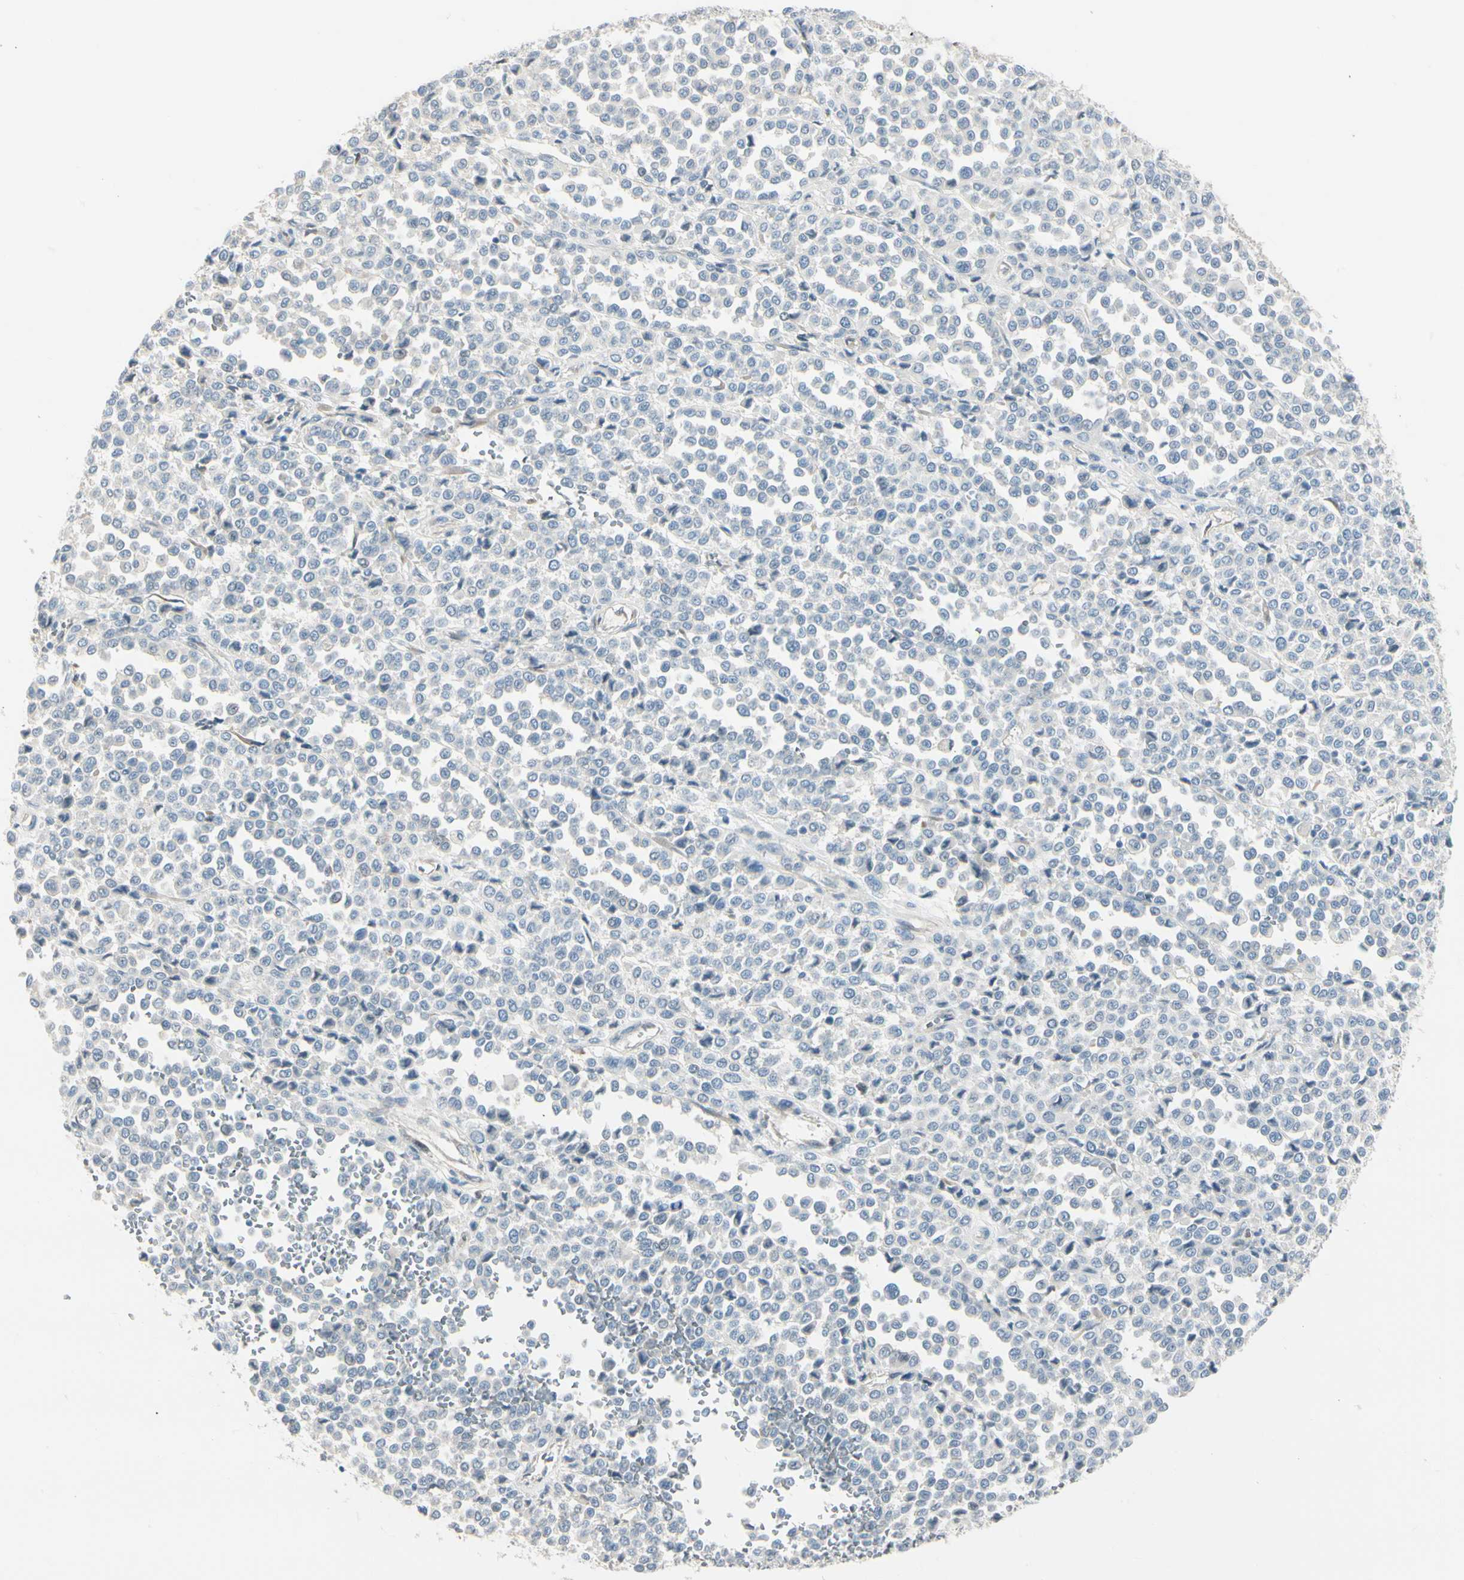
{"staining": {"intensity": "negative", "quantity": "none", "location": "none"}, "tissue": "melanoma", "cell_type": "Tumor cells", "image_type": "cancer", "snomed": [{"axis": "morphology", "description": "Malignant melanoma, Metastatic site"}, {"axis": "topography", "description": "Pancreas"}], "caption": "IHC micrograph of melanoma stained for a protein (brown), which exhibits no expression in tumor cells. Brightfield microscopy of immunohistochemistry stained with DAB (brown) and hematoxylin (blue), captured at high magnification.", "gene": "SPINK4", "patient": {"sex": "female", "age": 30}}